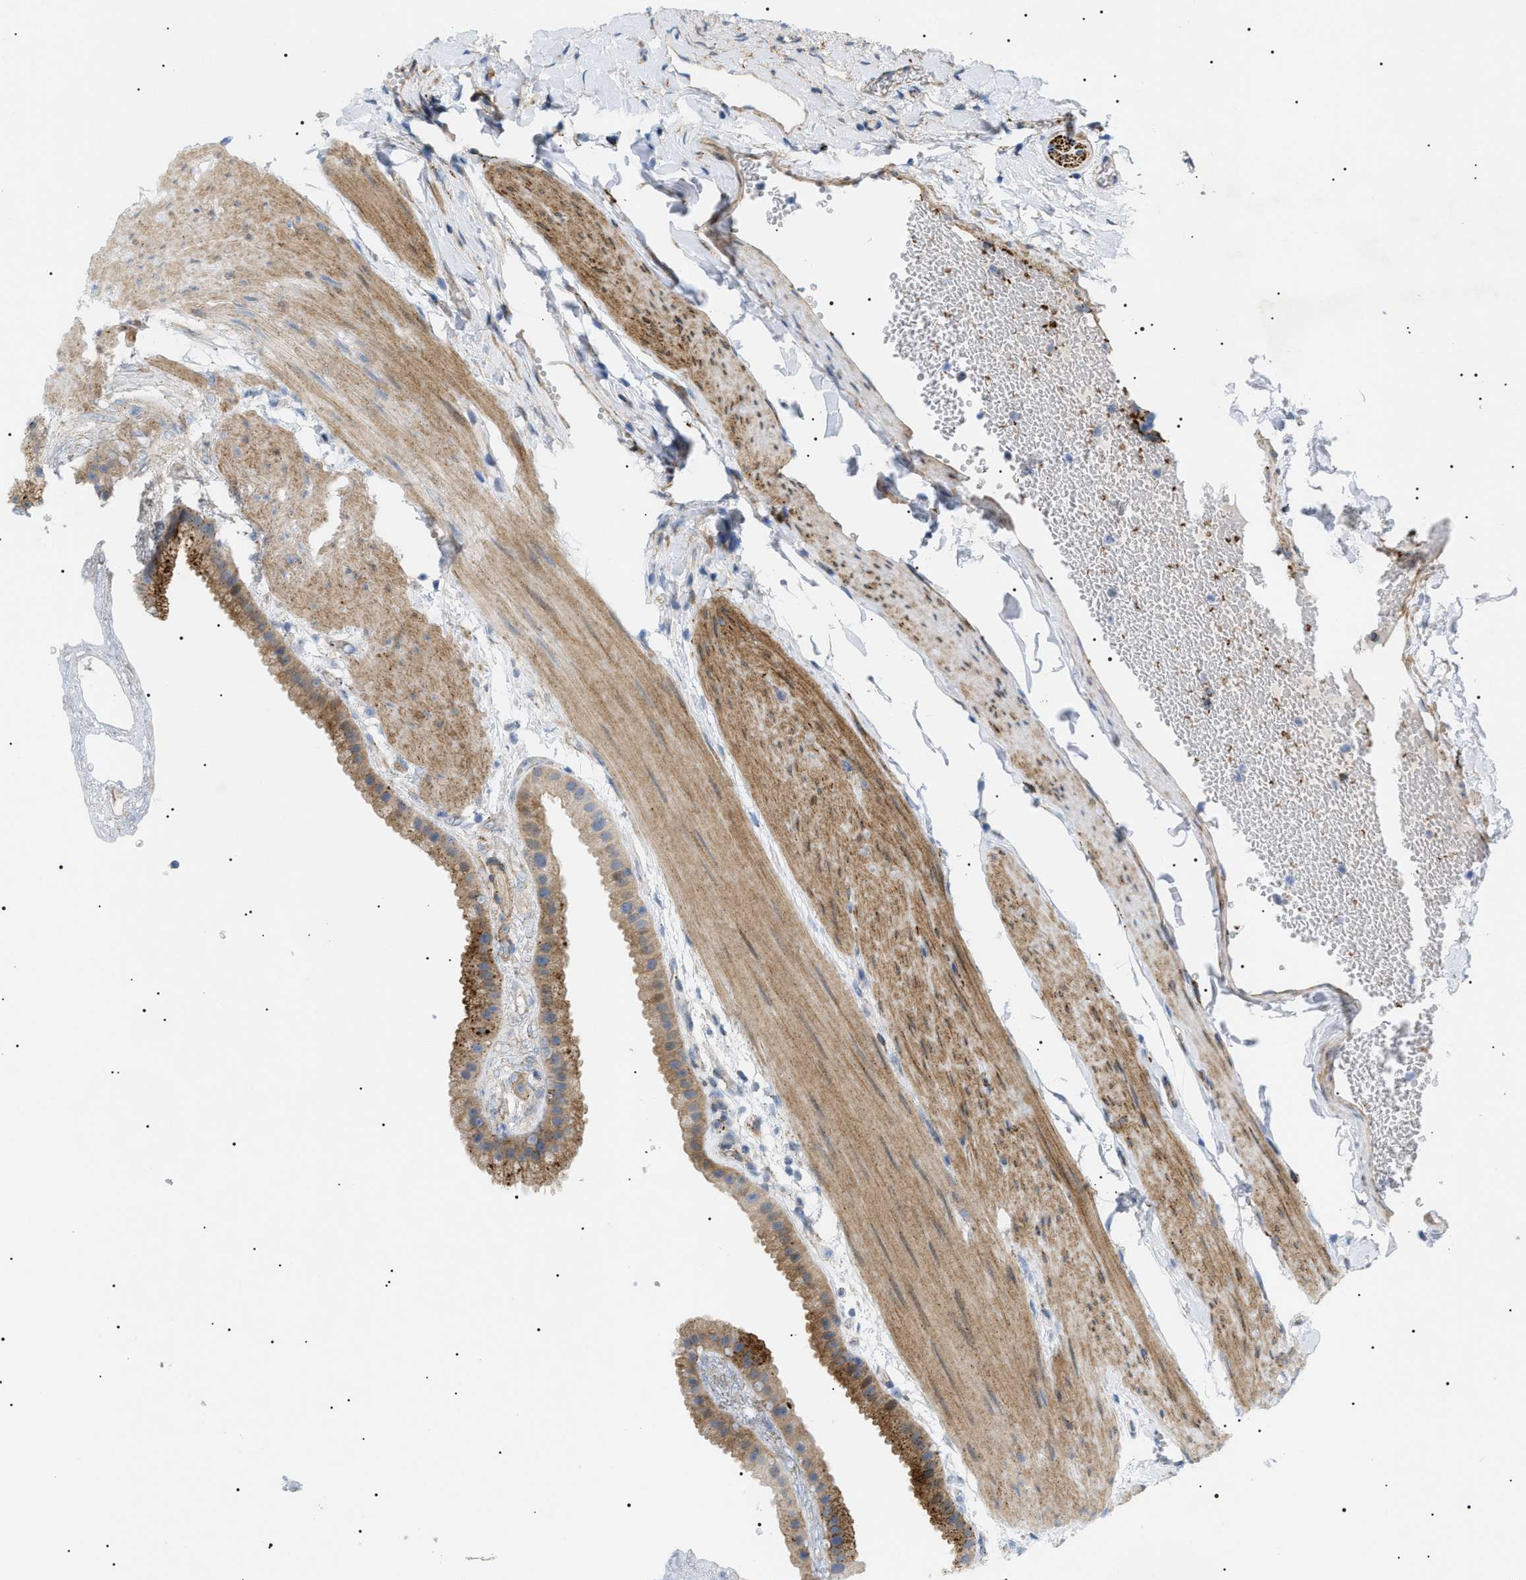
{"staining": {"intensity": "moderate", "quantity": ">75%", "location": "cytoplasmic/membranous"}, "tissue": "gallbladder", "cell_type": "Glandular cells", "image_type": "normal", "snomed": [{"axis": "morphology", "description": "Normal tissue, NOS"}, {"axis": "topography", "description": "Gallbladder"}], "caption": "Gallbladder stained with immunohistochemistry displays moderate cytoplasmic/membranous positivity in approximately >75% of glandular cells. (Stains: DAB in brown, nuclei in blue, Microscopy: brightfield microscopy at high magnification).", "gene": "SFXN5", "patient": {"sex": "female", "age": 64}}